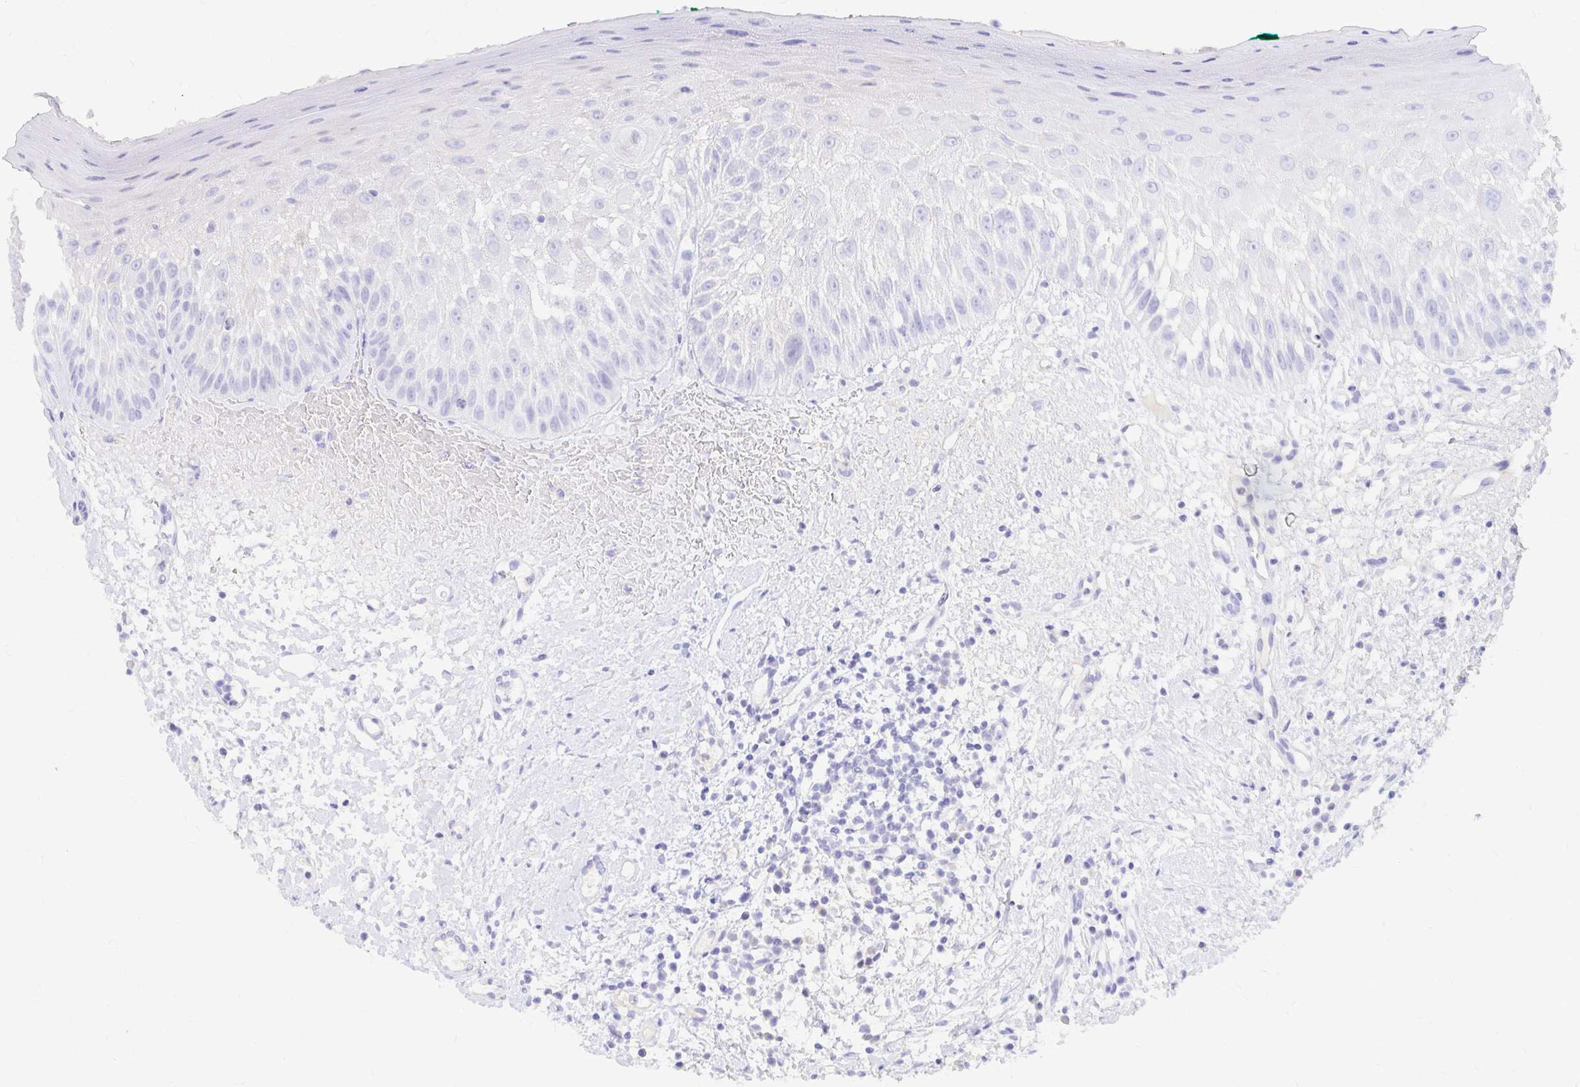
{"staining": {"intensity": "negative", "quantity": "none", "location": "none"}, "tissue": "oral mucosa", "cell_type": "Squamous epithelial cells", "image_type": "normal", "snomed": [{"axis": "morphology", "description": "Normal tissue, NOS"}, {"axis": "topography", "description": "Oral tissue"}, {"axis": "topography", "description": "Tounge, NOS"}], "caption": "Immunohistochemical staining of normal human oral mucosa demonstrates no significant expression in squamous epithelial cells.", "gene": "NR2E1", "patient": {"sex": "male", "age": 83}}